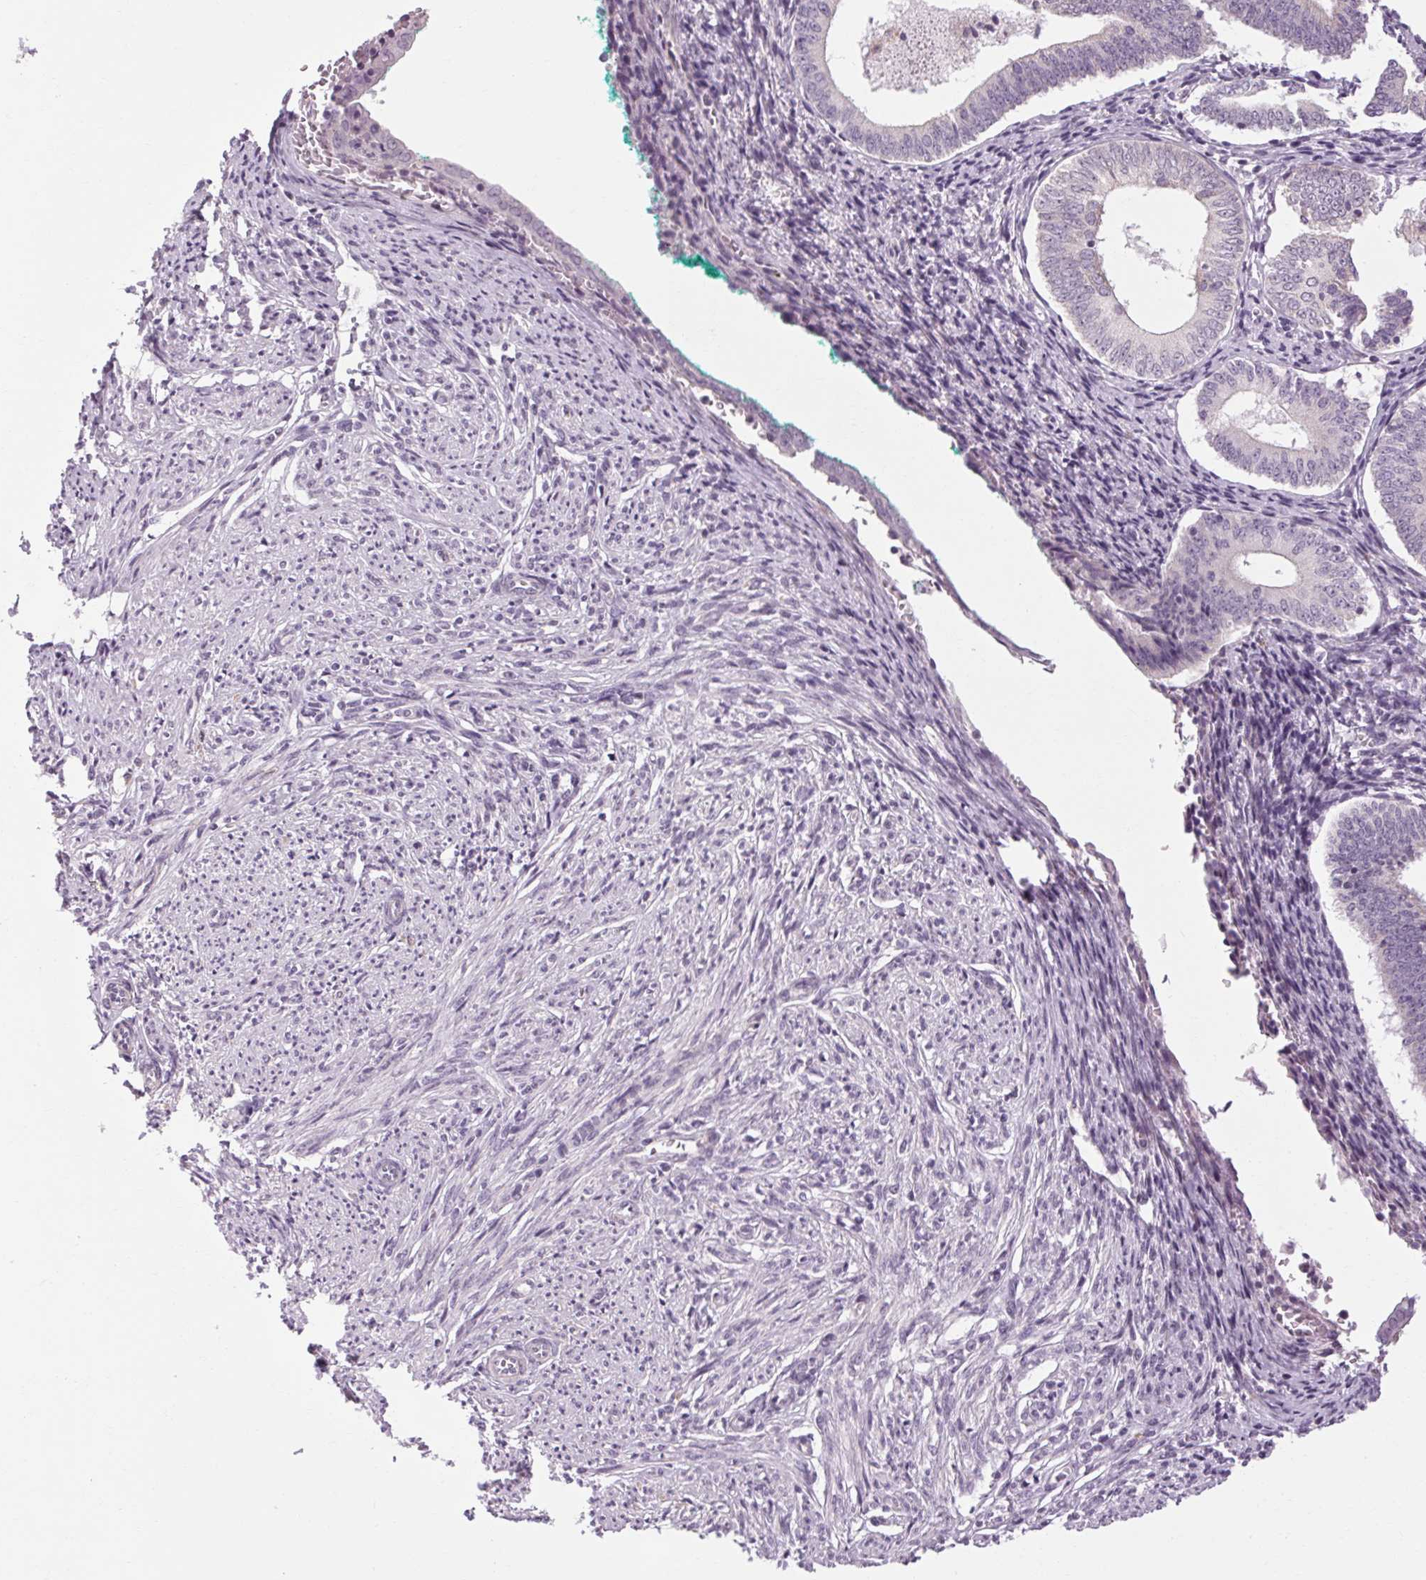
{"staining": {"intensity": "weak", "quantity": "<25%", "location": "nuclear"}, "tissue": "endometrium", "cell_type": "Cells in endometrial stroma", "image_type": "normal", "snomed": [{"axis": "morphology", "description": "Normal tissue, NOS"}, {"axis": "topography", "description": "Endometrium"}], "caption": "Photomicrograph shows no protein staining in cells in endometrial stroma of unremarkable endometrium. Brightfield microscopy of immunohistochemistry stained with DAB (3,3'-diaminobenzidine) (brown) and hematoxylin (blue), captured at high magnification.", "gene": "KLHL40", "patient": {"sex": "female", "age": 50}}